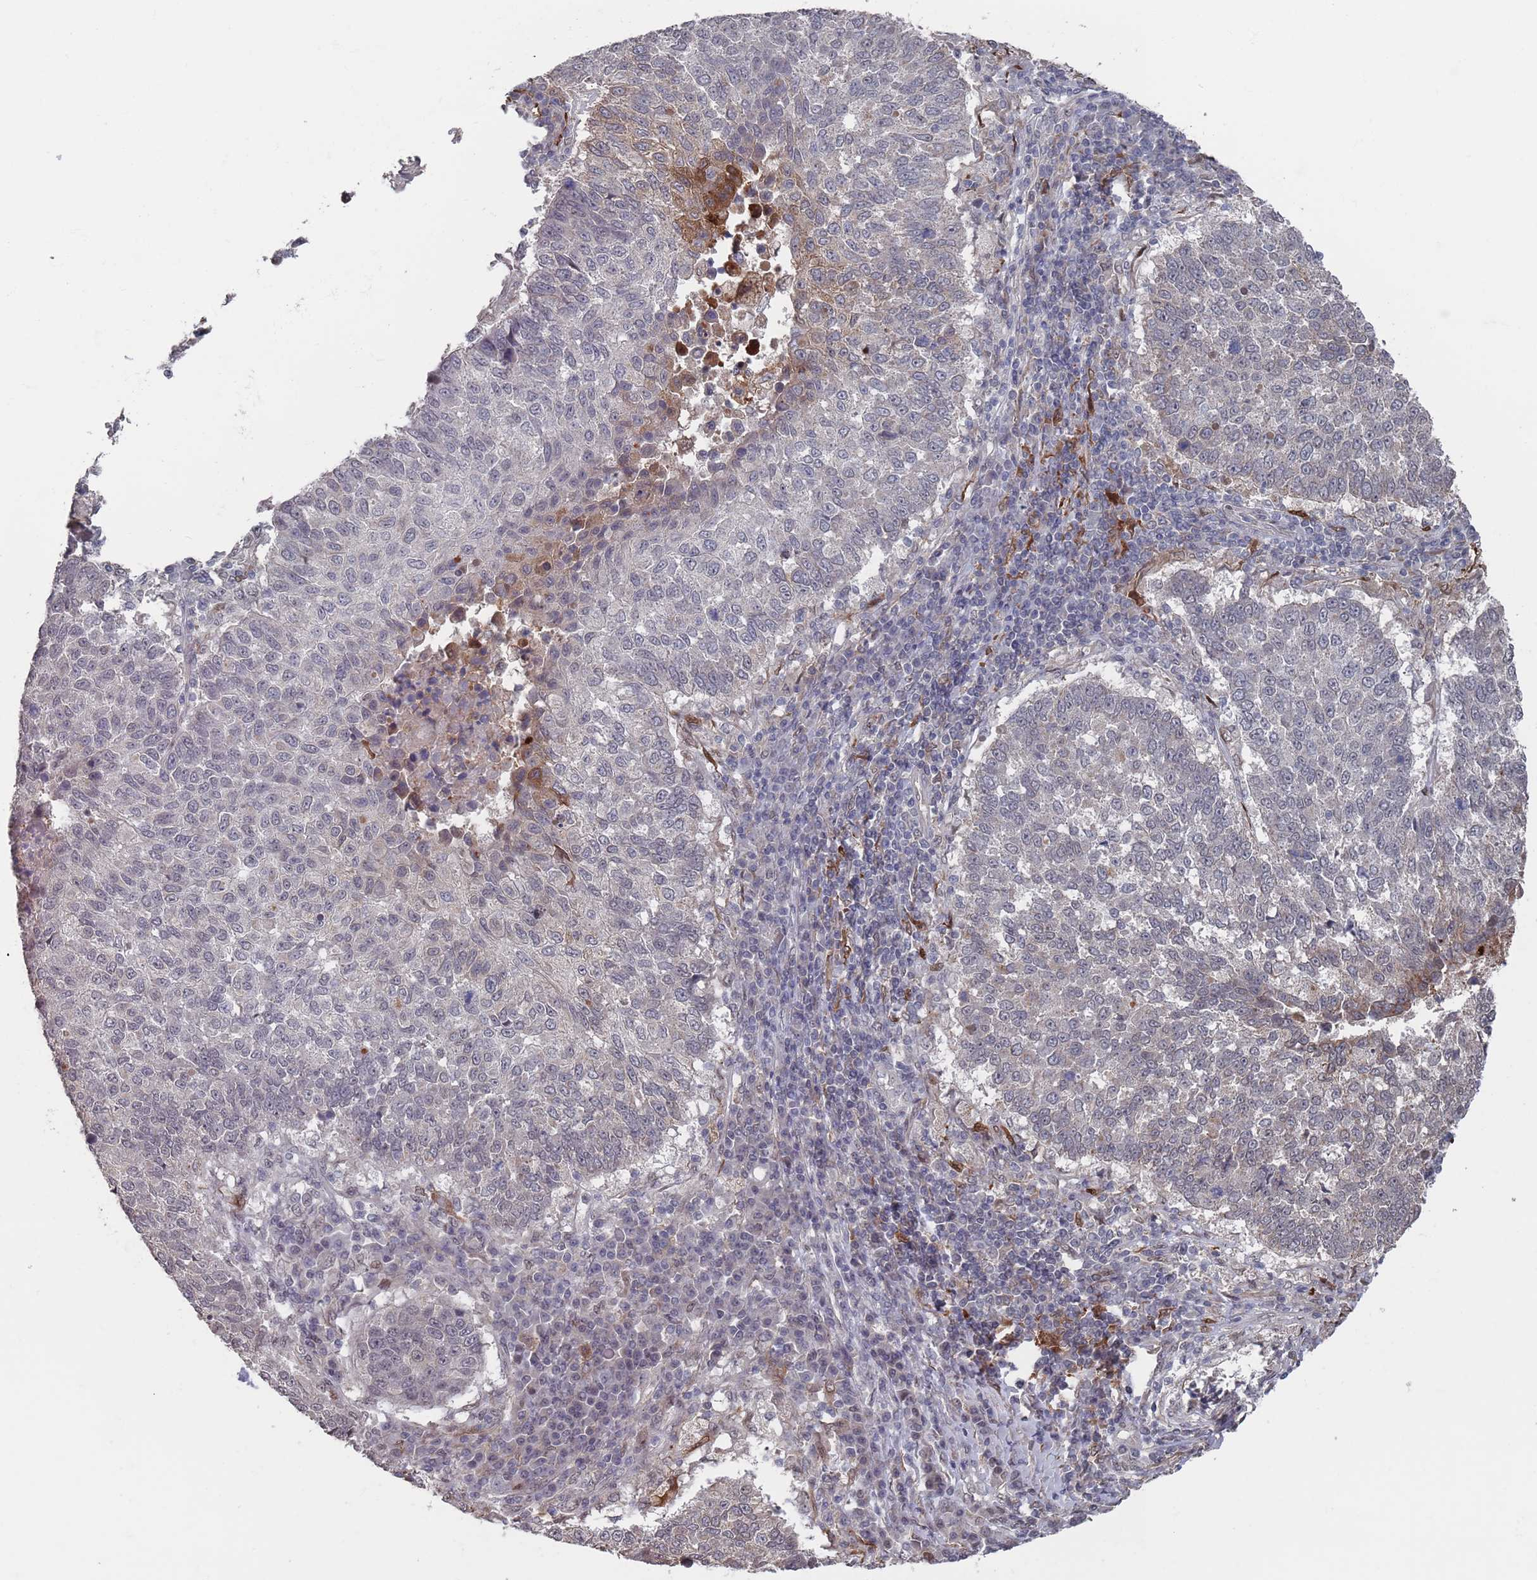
{"staining": {"intensity": "moderate", "quantity": "<25%", "location": "cytoplasmic/membranous"}, "tissue": "lung cancer", "cell_type": "Tumor cells", "image_type": "cancer", "snomed": [{"axis": "morphology", "description": "Squamous cell carcinoma, NOS"}, {"axis": "topography", "description": "Lung"}], "caption": "Squamous cell carcinoma (lung) stained for a protein displays moderate cytoplasmic/membranous positivity in tumor cells. (brown staining indicates protein expression, while blue staining denotes nuclei).", "gene": "DGKD", "patient": {"sex": "male", "age": 73}}